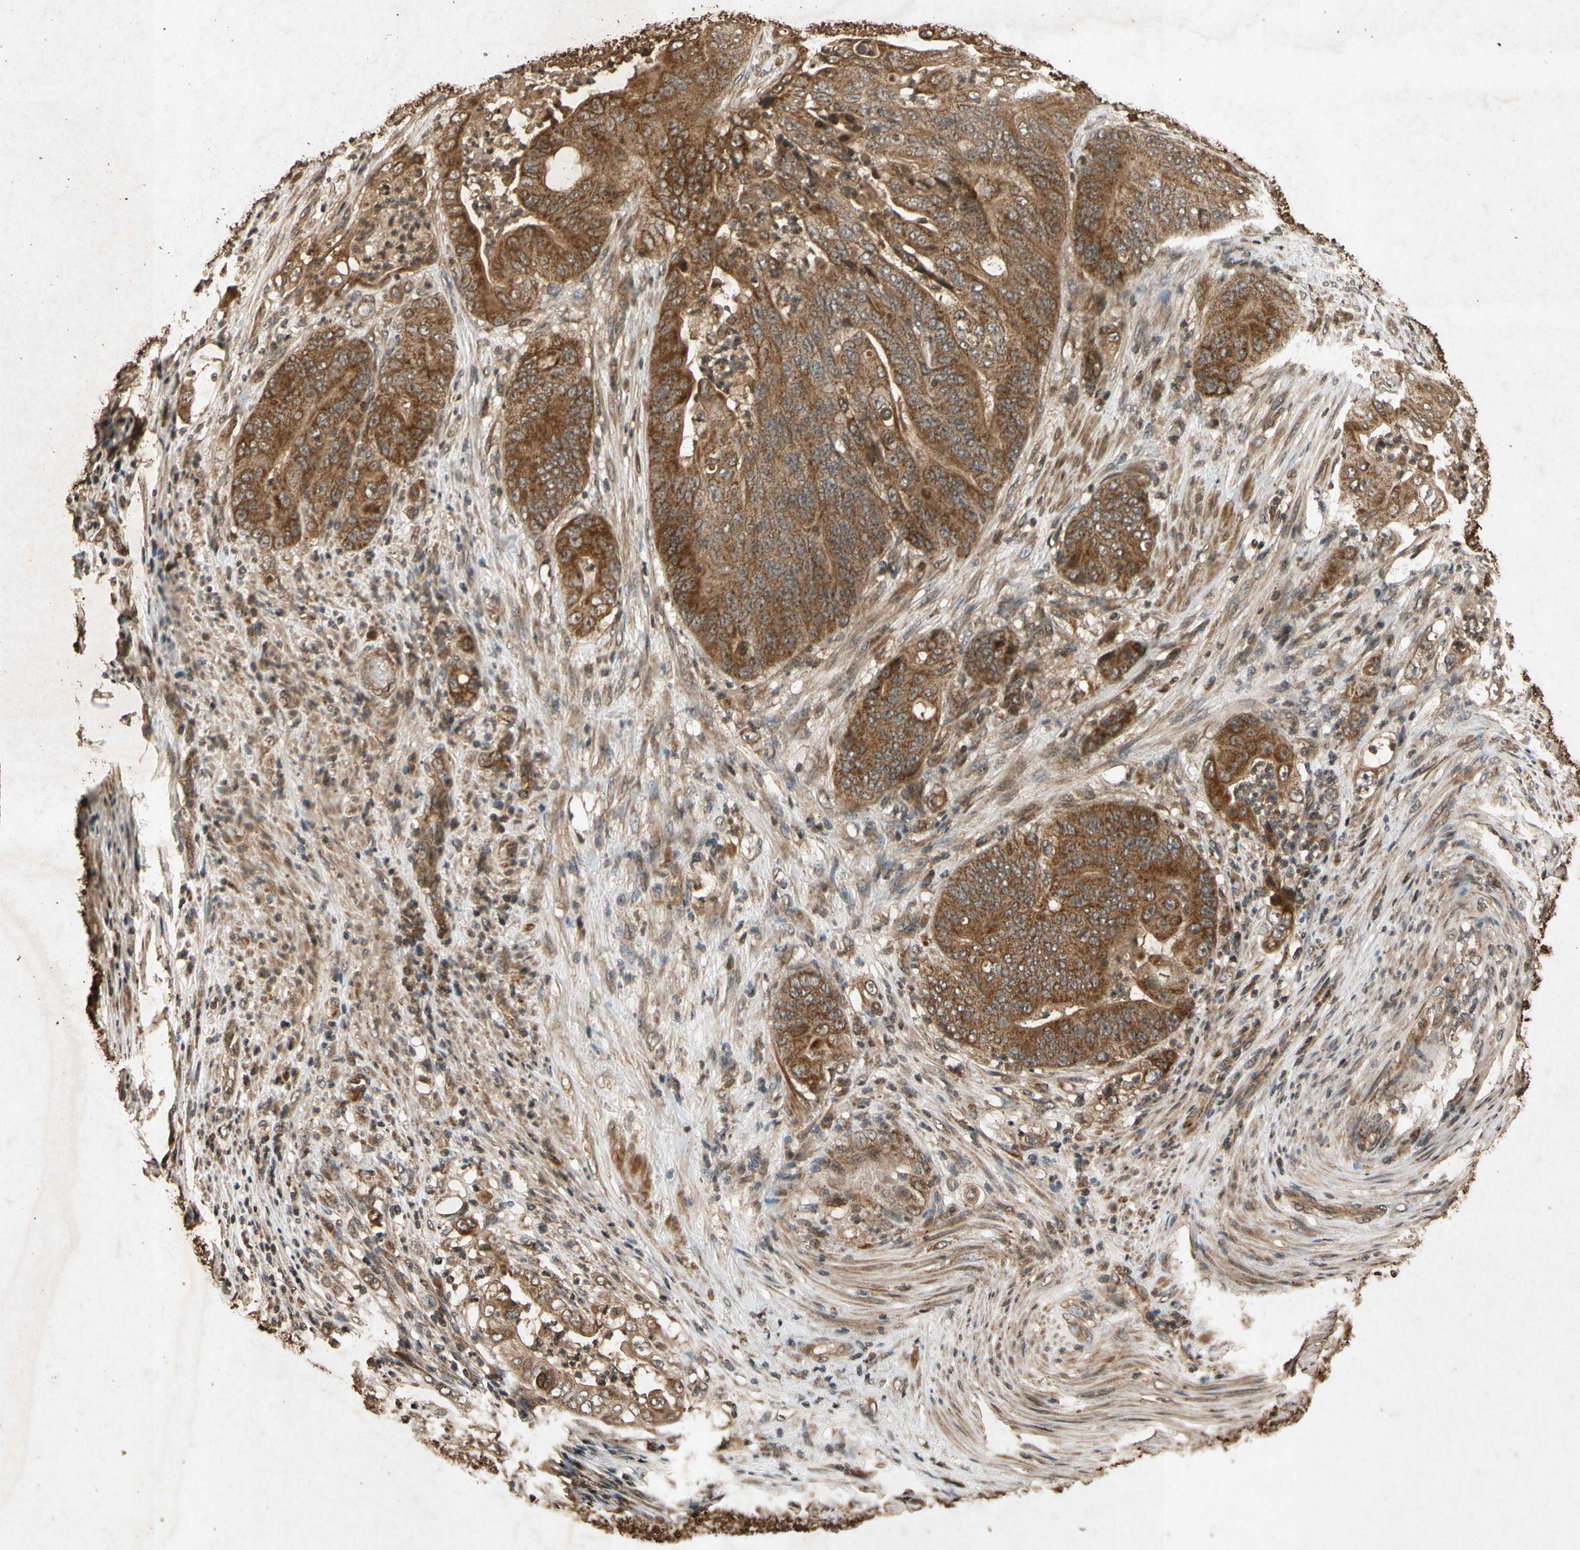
{"staining": {"intensity": "strong", "quantity": ">75%", "location": "cytoplasmic/membranous"}, "tissue": "stomach cancer", "cell_type": "Tumor cells", "image_type": "cancer", "snomed": [{"axis": "morphology", "description": "Adenocarcinoma, NOS"}, {"axis": "topography", "description": "Stomach"}], "caption": "There is high levels of strong cytoplasmic/membranous expression in tumor cells of stomach cancer (adenocarcinoma), as demonstrated by immunohistochemical staining (brown color).", "gene": "TXN2", "patient": {"sex": "female", "age": 73}}